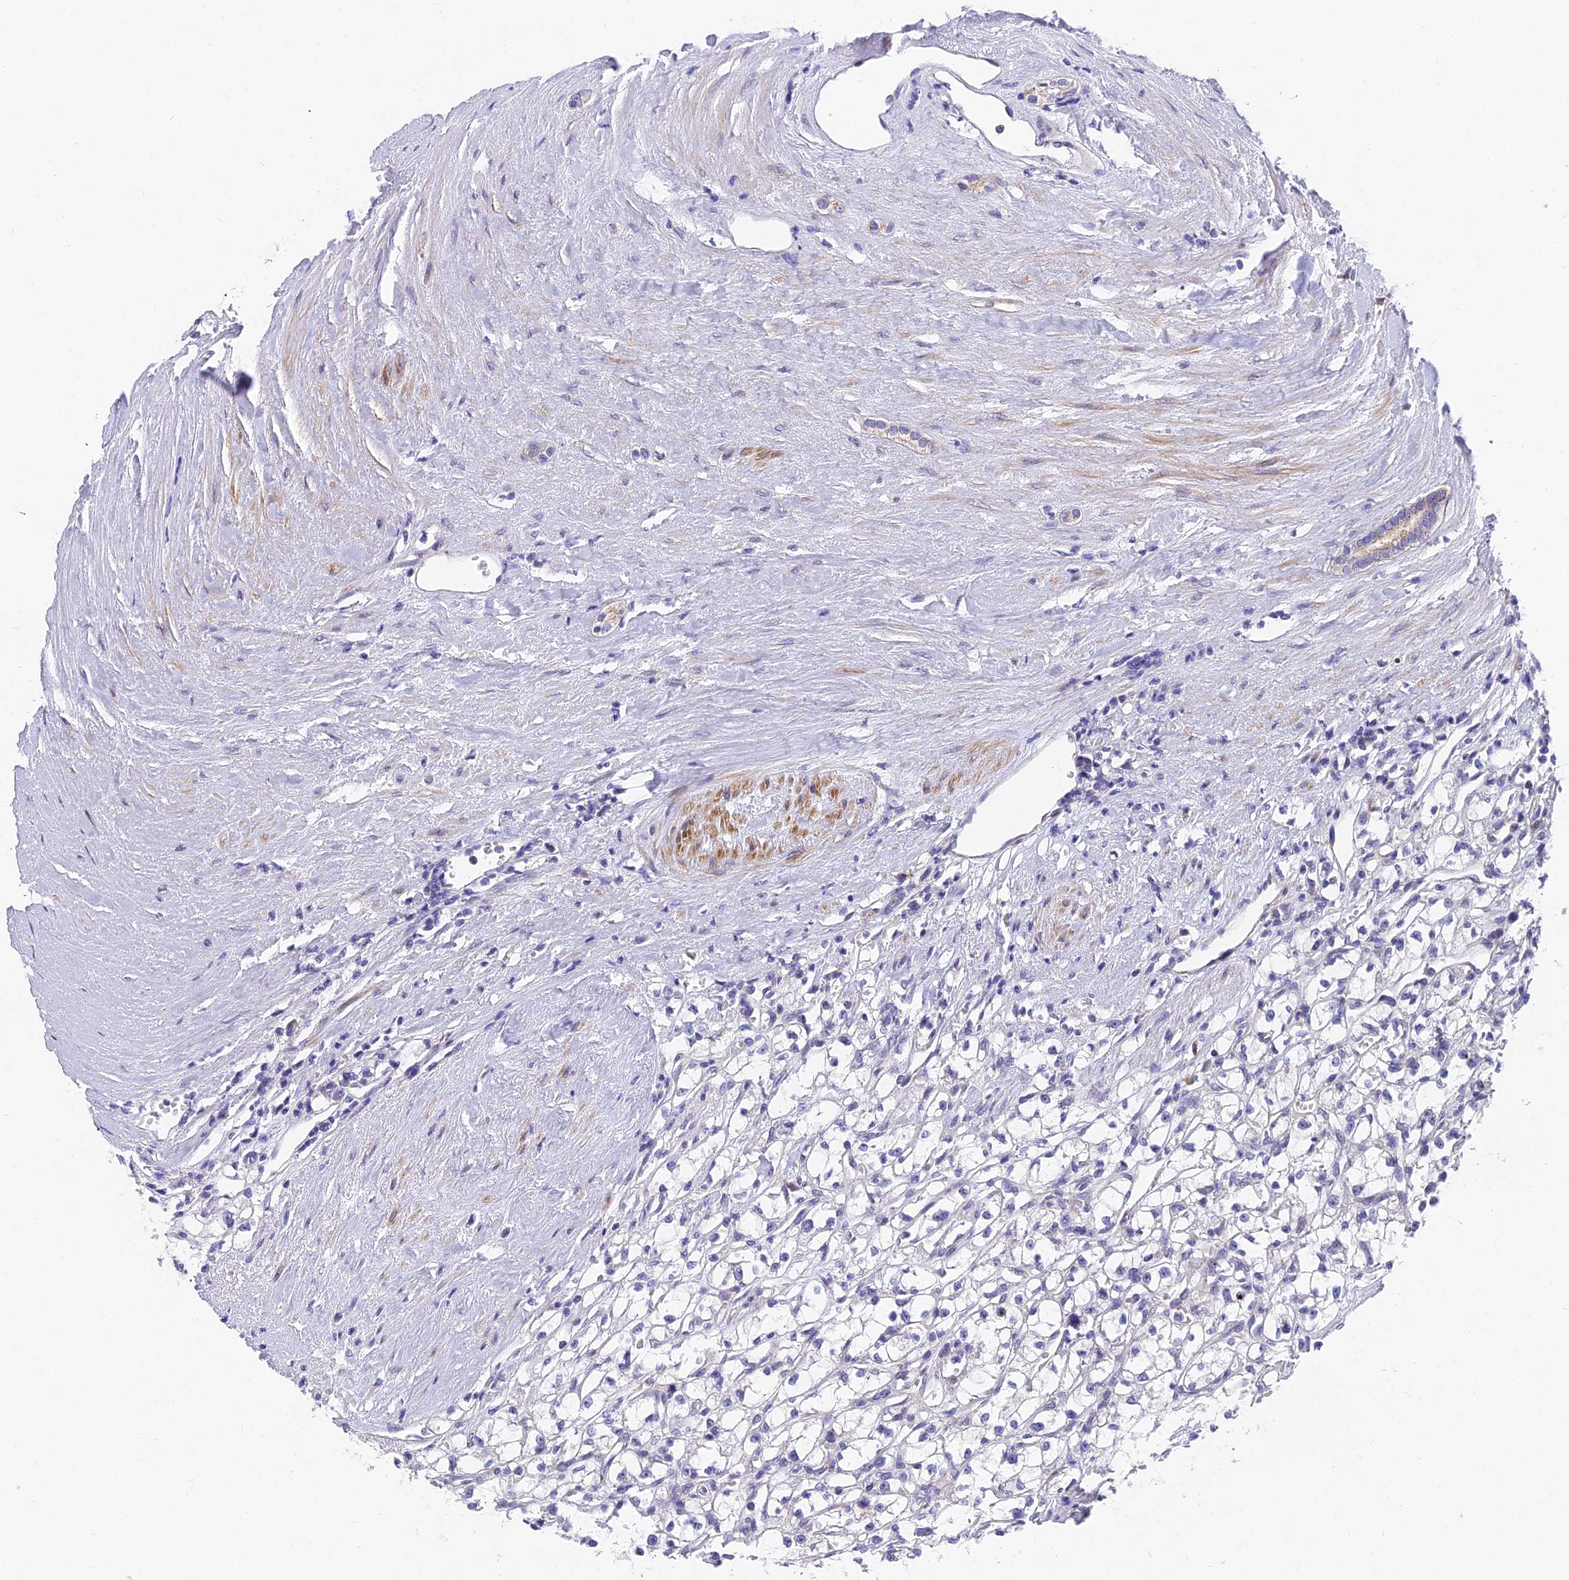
{"staining": {"intensity": "negative", "quantity": "none", "location": "none"}, "tissue": "renal cancer", "cell_type": "Tumor cells", "image_type": "cancer", "snomed": [{"axis": "morphology", "description": "Adenocarcinoma, NOS"}, {"axis": "topography", "description": "Kidney"}], "caption": "Tumor cells show no significant protein positivity in adenocarcinoma (renal).", "gene": "MVB12A", "patient": {"sex": "male", "age": 56}}